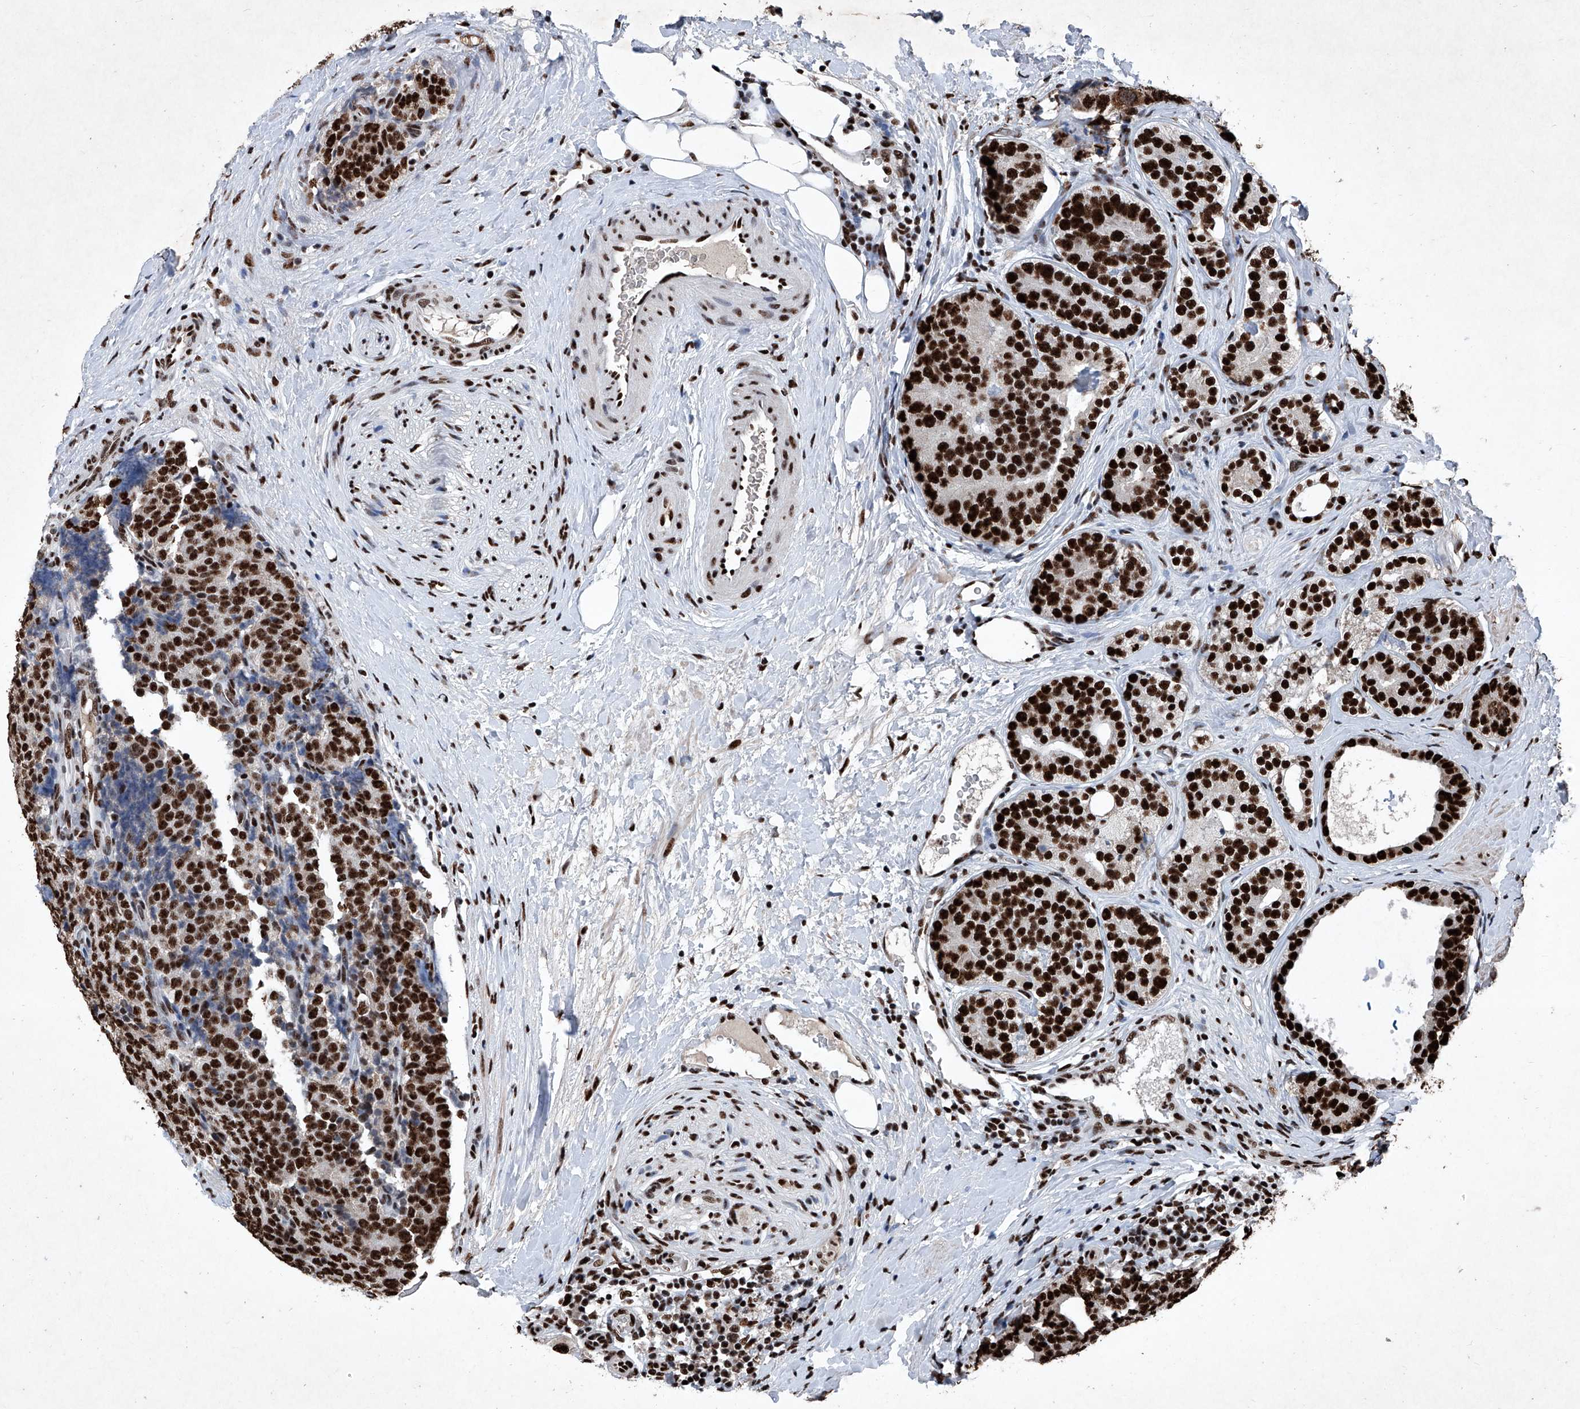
{"staining": {"intensity": "strong", "quantity": ">75%", "location": "nuclear"}, "tissue": "prostate cancer", "cell_type": "Tumor cells", "image_type": "cancer", "snomed": [{"axis": "morphology", "description": "Adenocarcinoma, High grade"}, {"axis": "topography", "description": "Prostate"}], "caption": "High-grade adenocarcinoma (prostate) stained with a brown dye displays strong nuclear positive positivity in about >75% of tumor cells.", "gene": "DDX39B", "patient": {"sex": "male", "age": 56}}